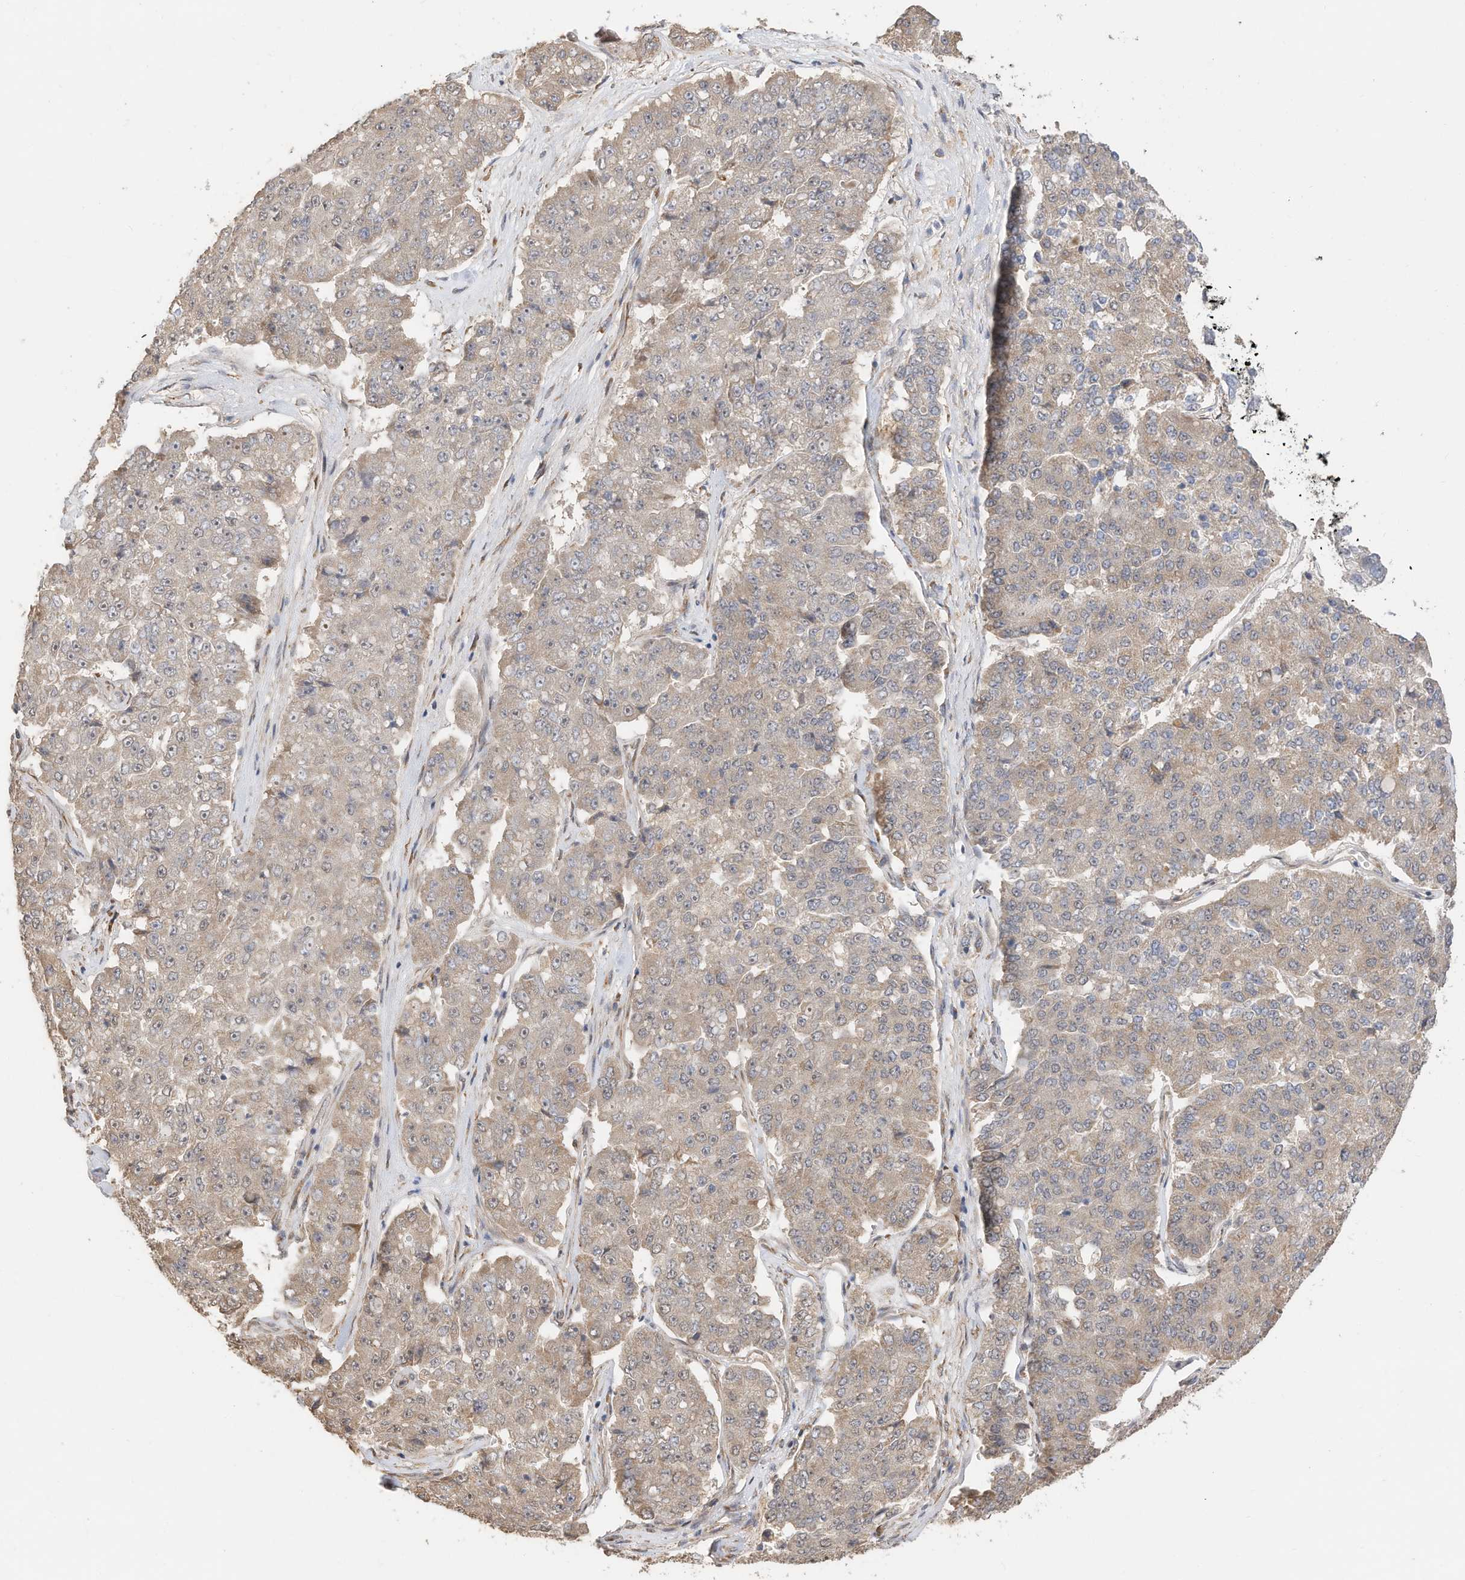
{"staining": {"intensity": "weak", "quantity": "<25%", "location": "cytoplasmic/membranous"}, "tissue": "pancreatic cancer", "cell_type": "Tumor cells", "image_type": "cancer", "snomed": [{"axis": "morphology", "description": "Adenocarcinoma, NOS"}, {"axis": "topography", "description": "Pancreas"}], "caption": "A micrograph of pancreatic cancer (adenocarcinoma) stained for a protein reveals no brown staining in tumor cells.", "gene": "CAGE1", "patient": {"sex": "male", "age": 50}}